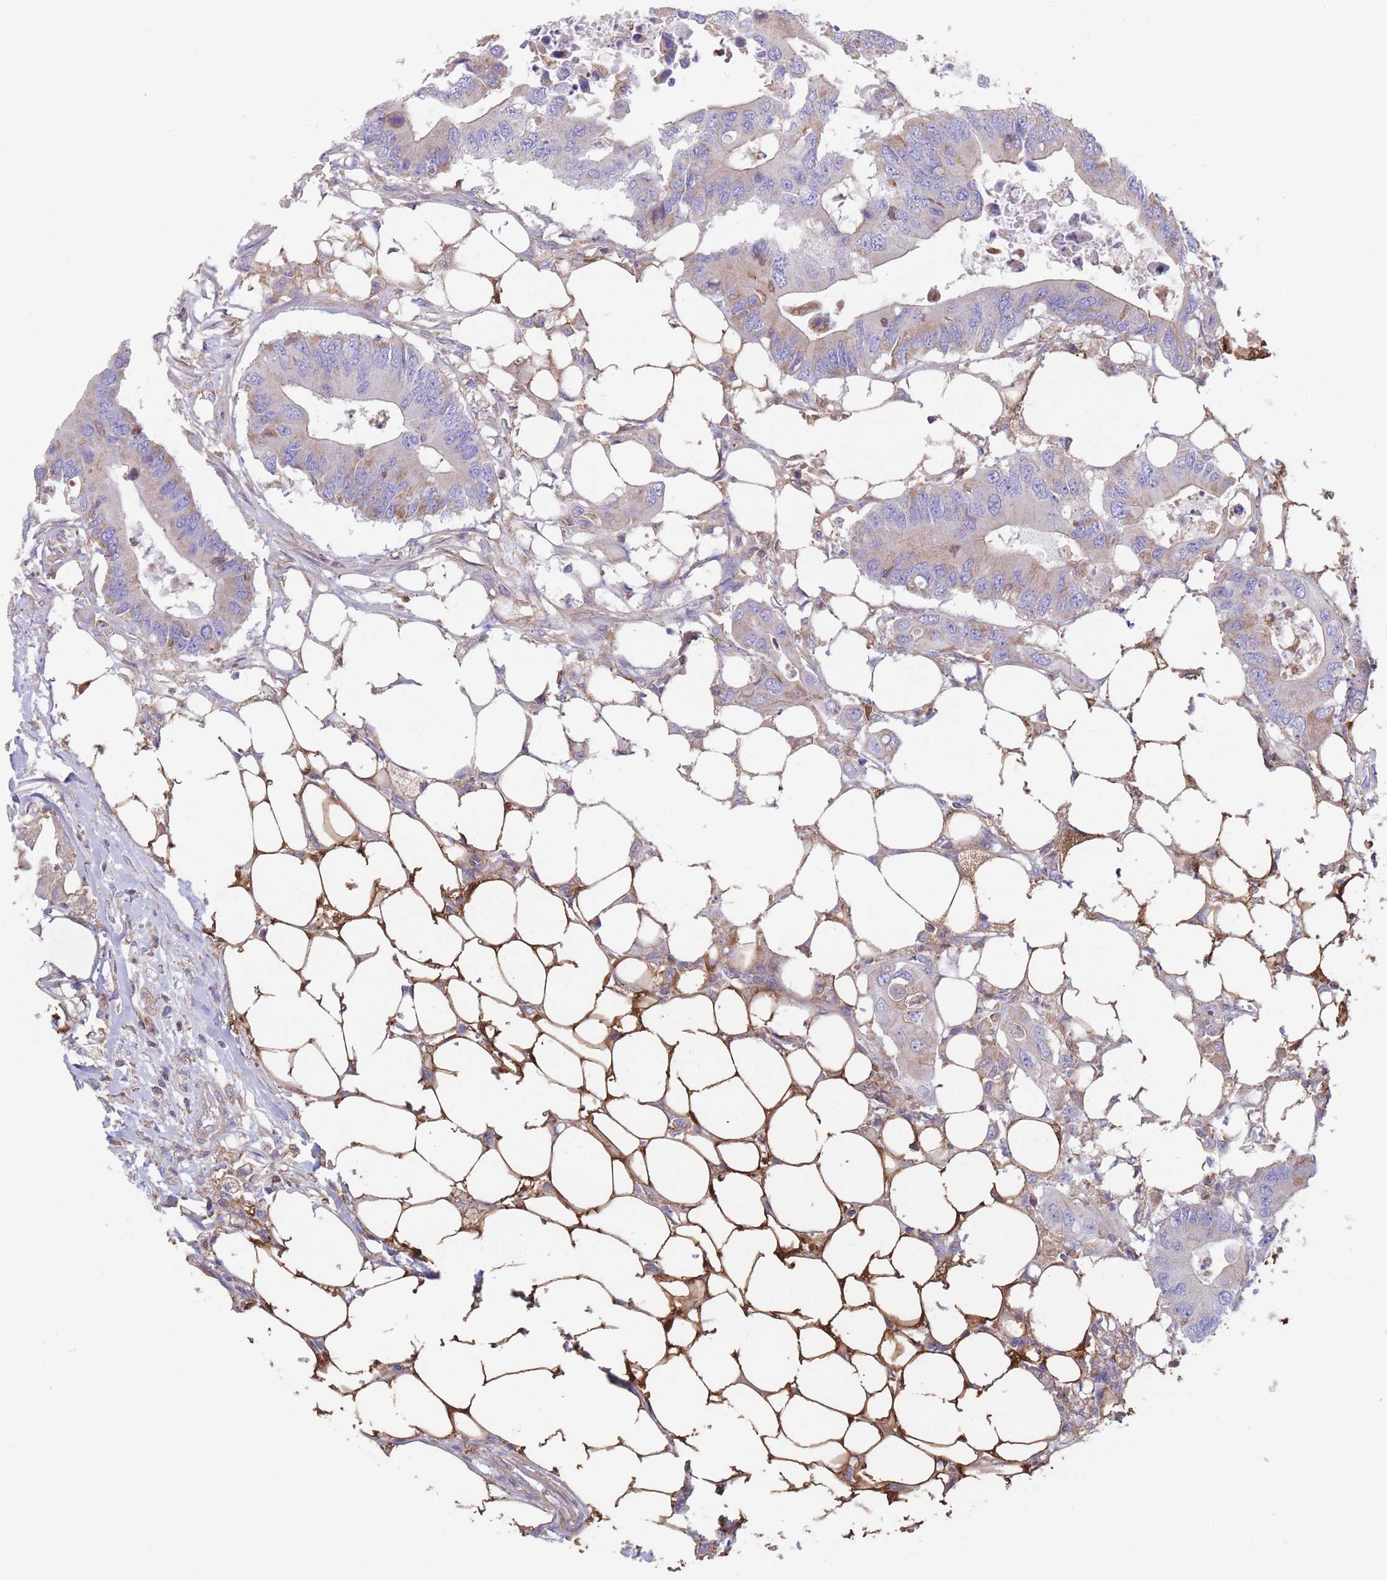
{"staining": {"intensity": "weak", "quantity": "<25%", "location": "cytoplasmic/membranous"}, "tissue": "colorectal cancer", "cell_type": "Tumor cells", "image_type": "cancer", "snomed": [{"axis": "morphology", "description": "Adenocarcinoma, NOS"}, {"axis": "topography", "description": "Colon"}], "caption": "Tumor cells show no significant staining in colorectal adenocarcinoma.", "gene": "ADH1A", "patient": {"sex": "male", "age": 71}}